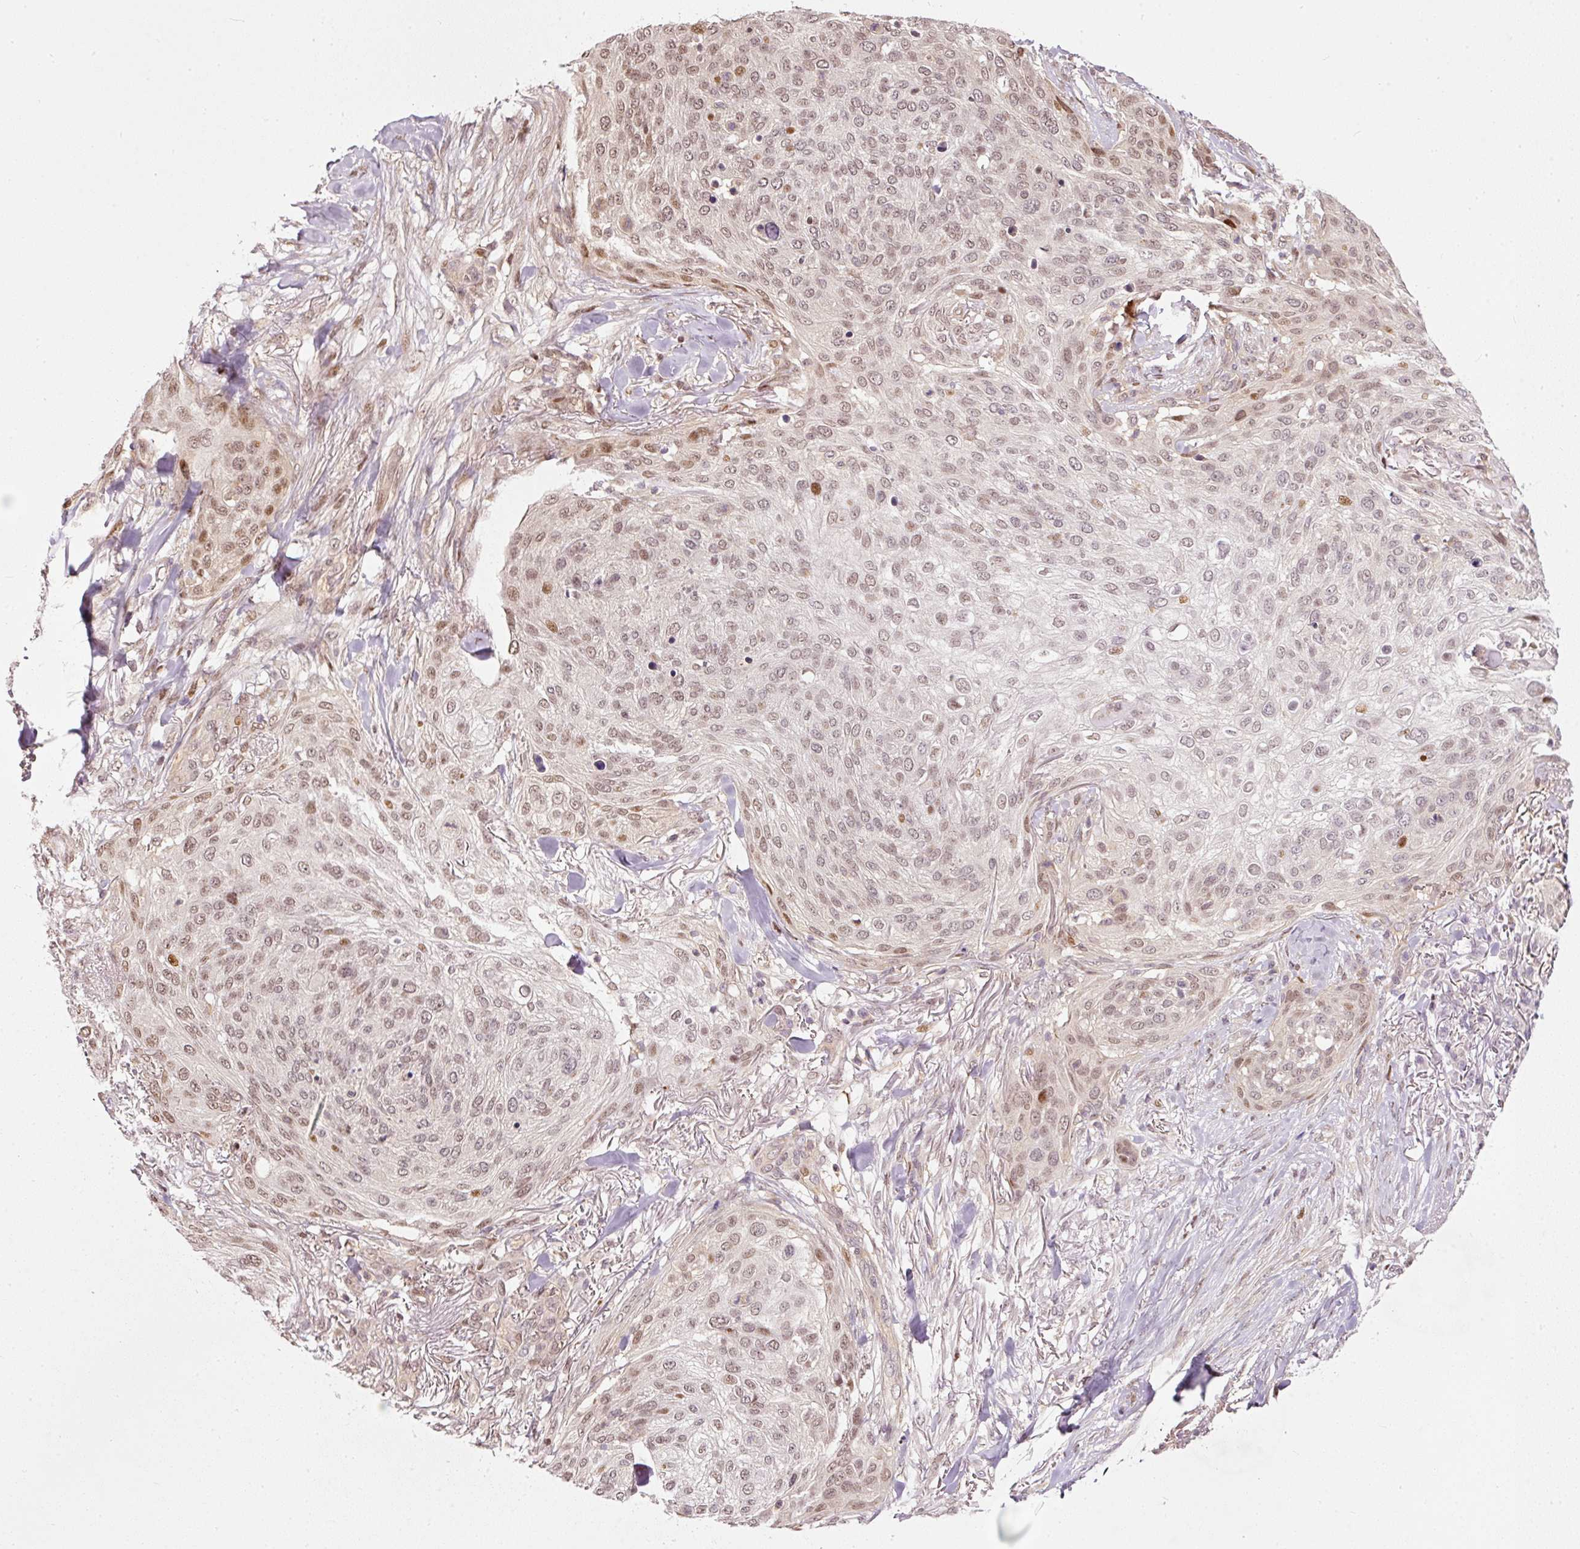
{"staining": {"intensity": "moderate", "quantity": "25%-75%", "location": "nuclear"}, "tissue": "skin cancer", "cell_type": "Tumor cells", "image_type": "cancer", "snomed": [{"axis": "morphology", "description": "Squamous cell carcinoma, NOS"}, {"axis": "topography", "description": "Skin"}], "caption": "Protein positivity by immunohistochemistry exhibits moderate nuclear staining in about 25%-75% of tumor cells in squamous cell carcinoma (skin).", "gene": "ZNF778", "patient": {"sex": "female", "age": 87}}